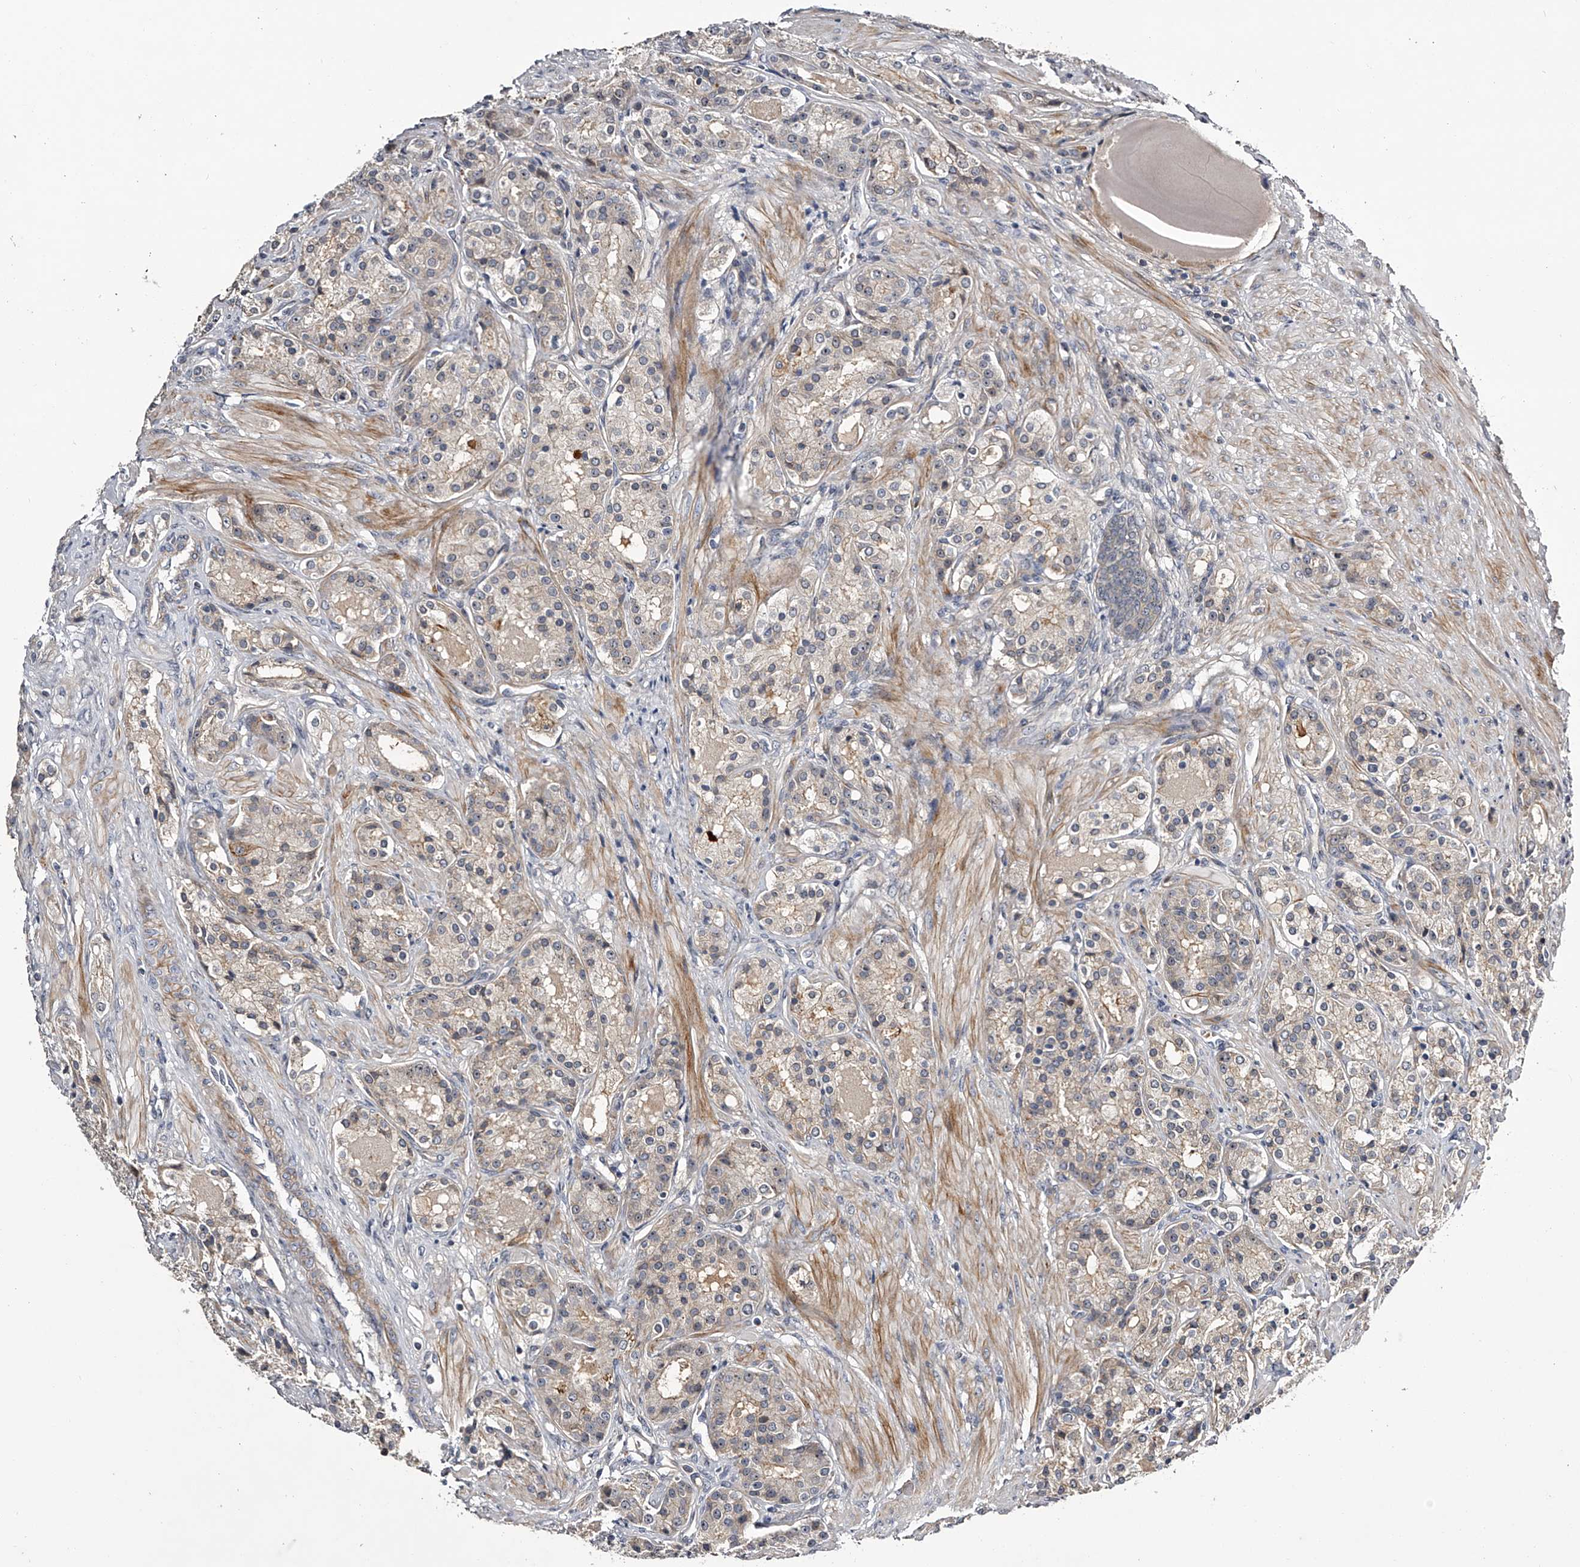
{"staining": {"intensity": "weak", "quantity": "25%-75%", "location": "nuclear"}, "tissue": "prostate cancer", "cell_type": "Tumor cells", "image_type": "cancer", "snomed": [{"axis": "morphology", "description": "Adenocarcinoma, High grade"}, {"axis": "topography", "description": "Prostate"}], "caption": "Immunohistochemical staining of high-grade adenocarcinoma (prostate) exhibits low levels of weak nuclear expression in about 25%-75% of tumor cells.", "gene": "MDN1", "patient": {"sex": "male", "age": 60}}